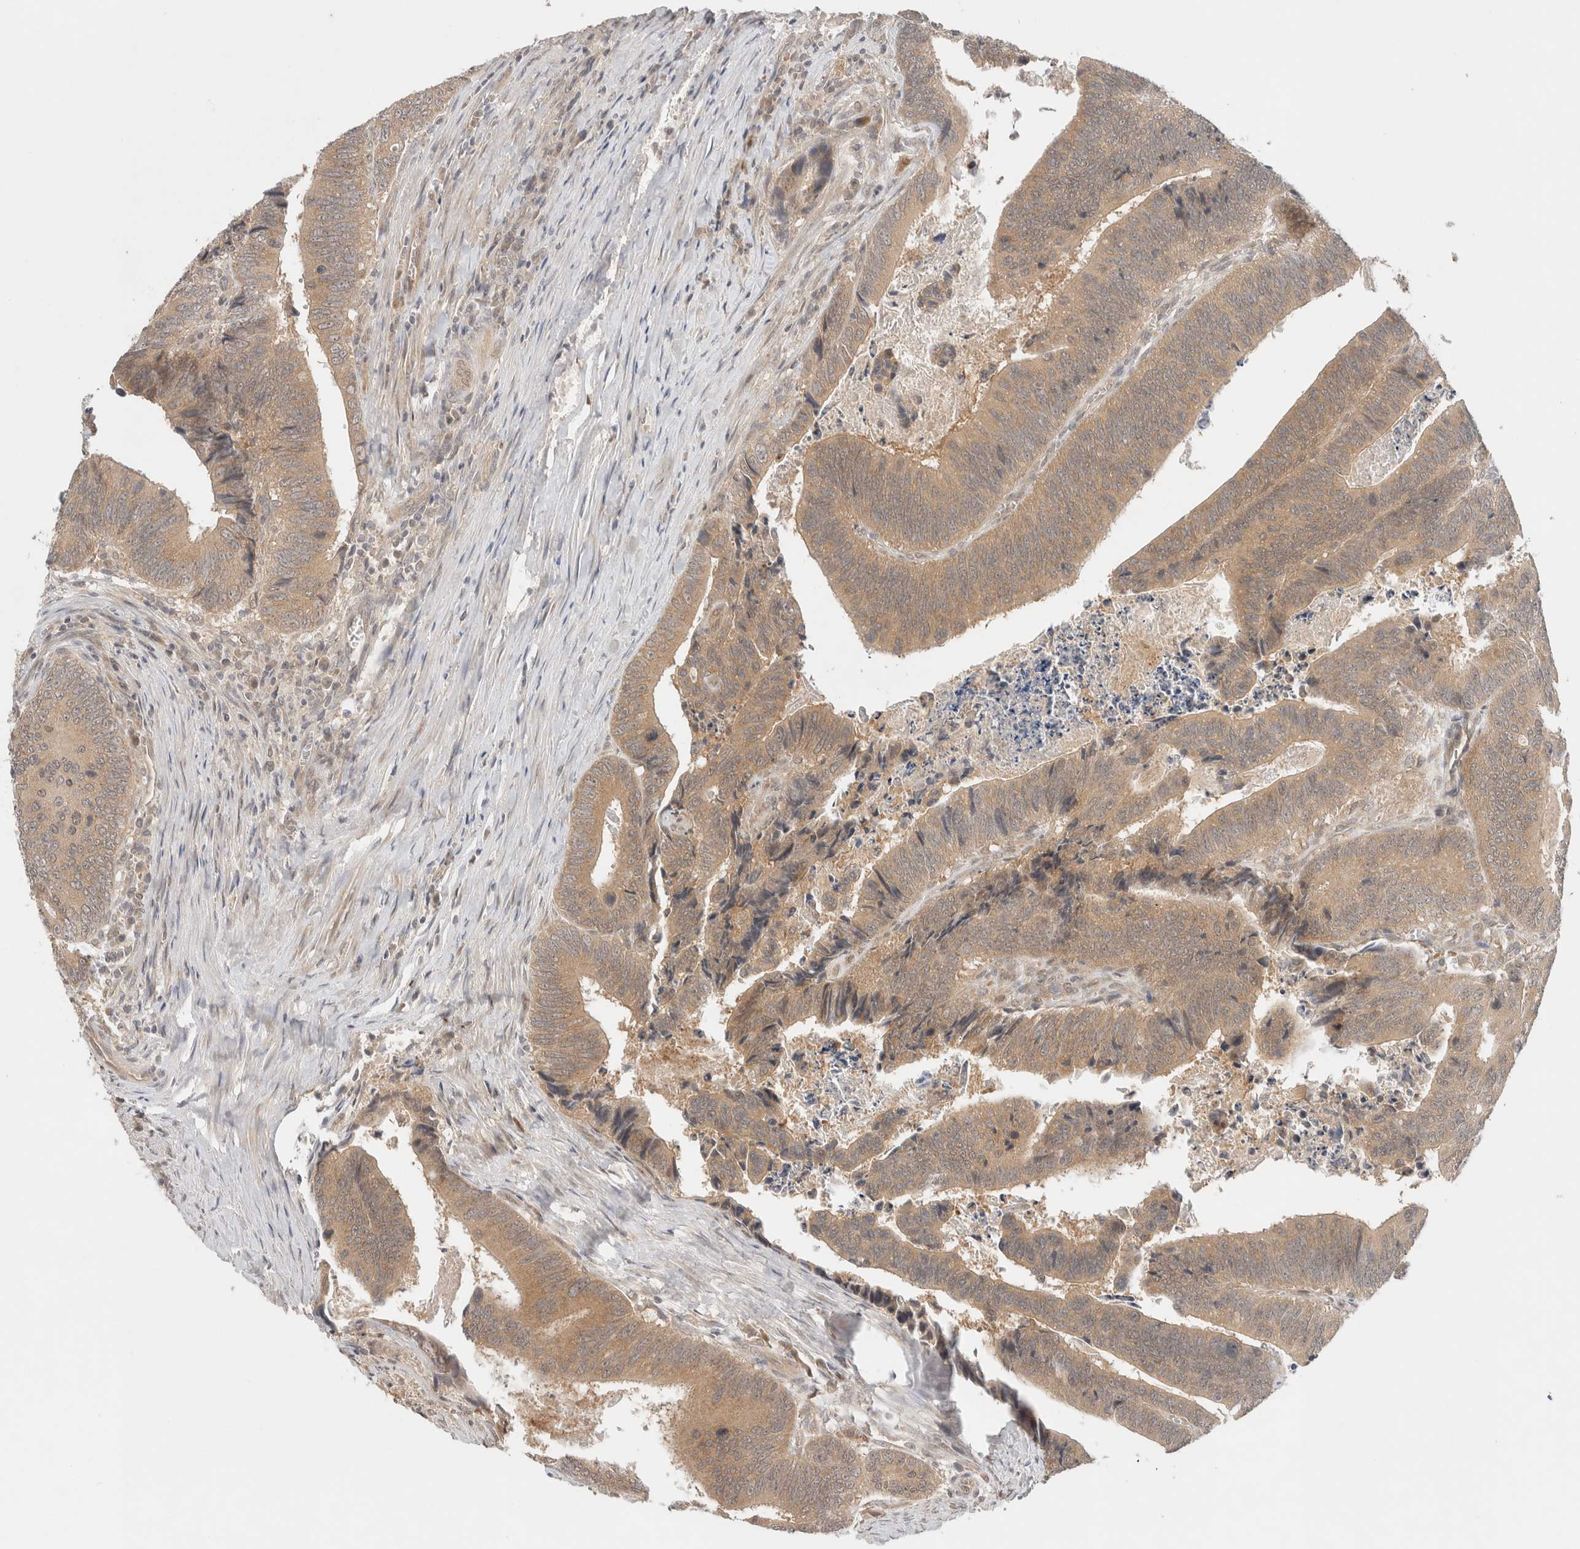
{"staining": {"intensity": "moderate", "quantity": ">75%", "location": "cytoplasmic/membranous"}, "tissue": "colorectal cancer", "cell_type": "Tumor cells", "image_type": "cancer", "snomed": [{"axis": "morphology", "description": "Inflammation, NOS"}, {"axis": "morphology", "description": "Adenocarcinoma, NOS"}, {"axis": "topography", "description": "Colon"}], "caption": "Tumor cells exhibit moderate cytoplasmic/membranous expression in approximately >75% of cells in colorectal adenocarcinoma.", "gene": "SGK1", "patient": {"sex": "male", "age": 72}}